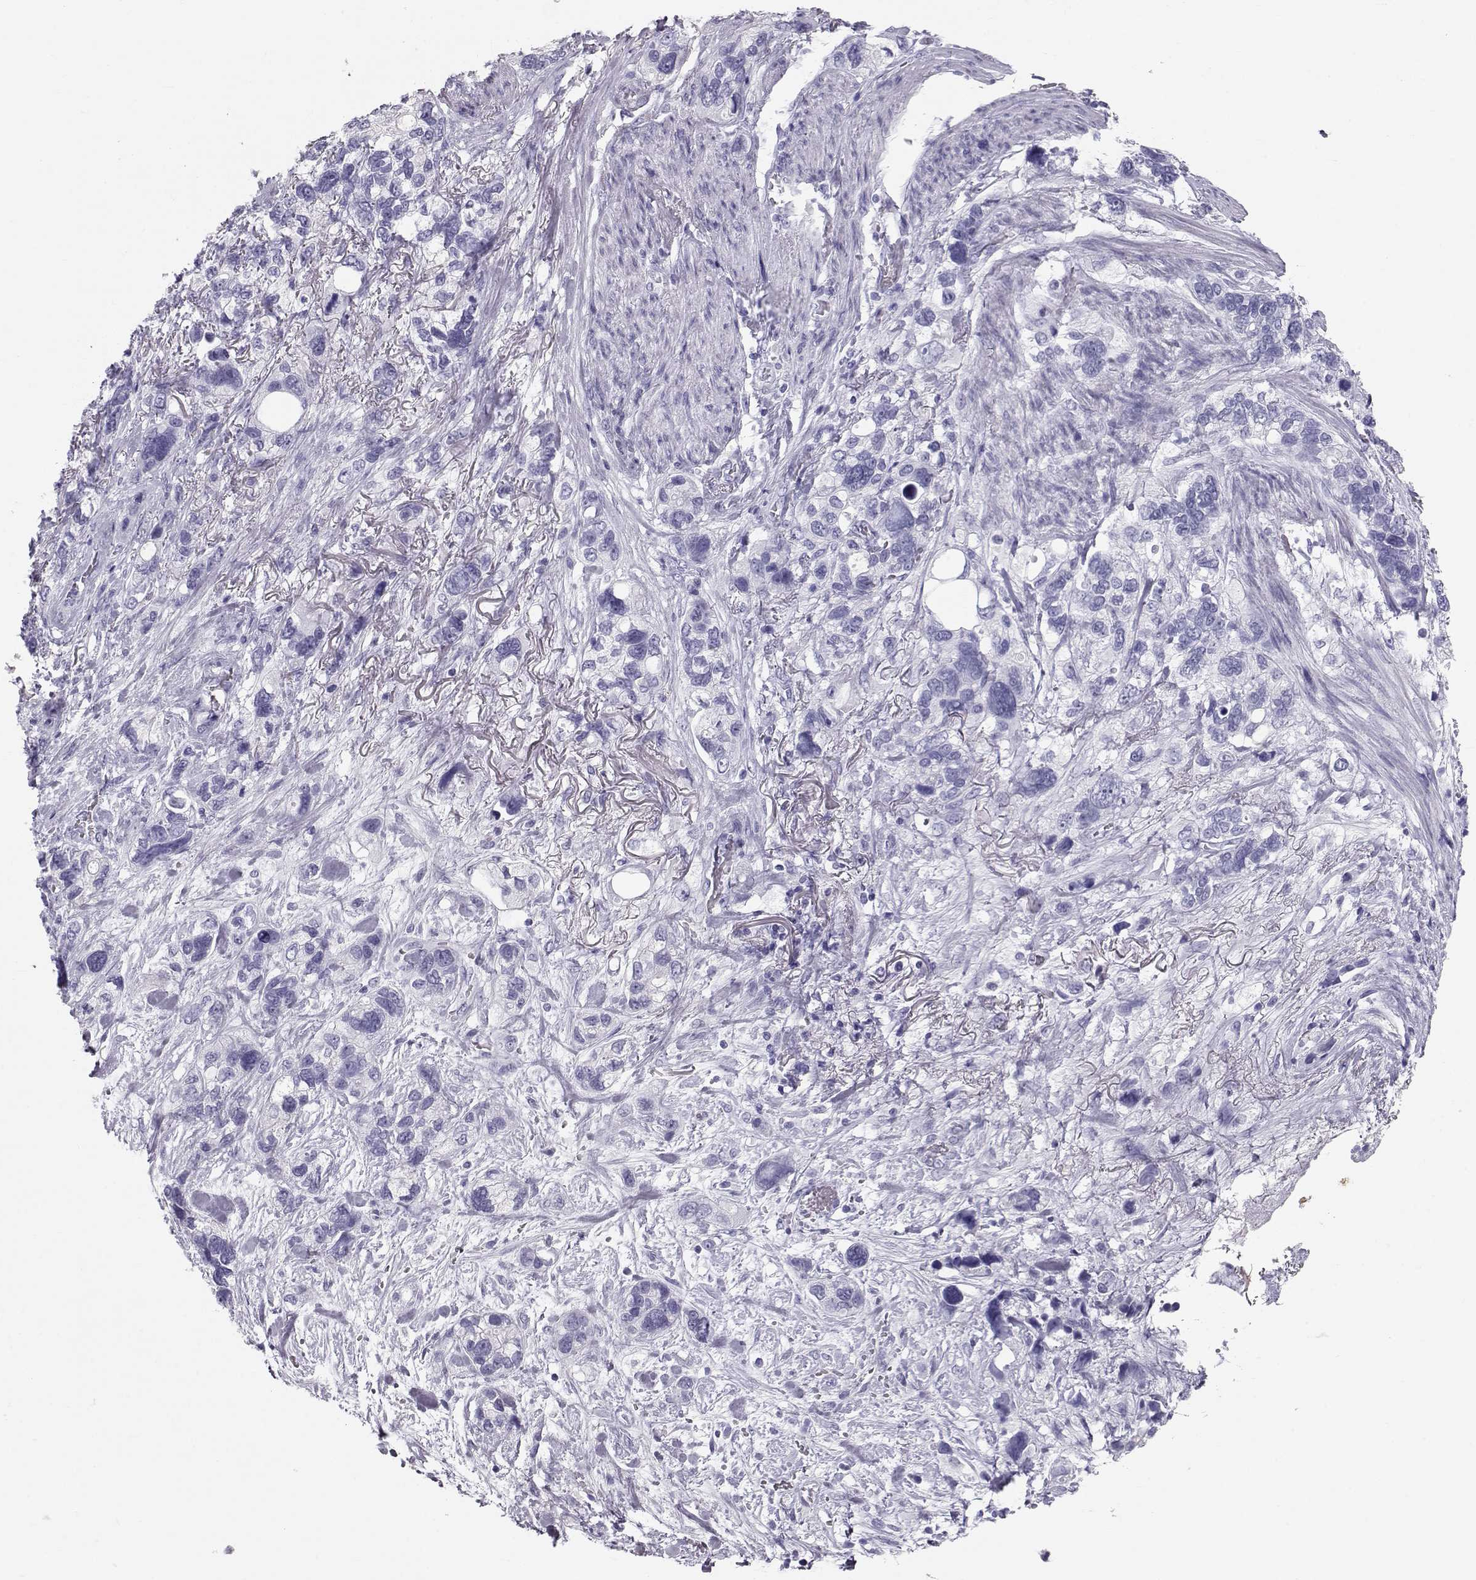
{"staining": {"intensity": "negative", "quantity": "none", "location": "none"}, "tissue": "stomach cancer", "cell_type": "Tumor cells", "image_type": "cancer", "snomed": [{"axis": "morphology", "description": "Adenocarcinoma, NOS"}, {"axis": "topography", "description": "Stomach, upper"}], "caption": "High power microscopy micrograph of an IHC photomicrograph of adenocarcinoma (stomach), revealing no significant staining in tumor cells. Brightfield microscopy of IHC stained with DAB (brown) and hematoxylin (blue), captured at high magnification.", "gene": "RD3", "patient": {"sex": "female", "age": 81}}